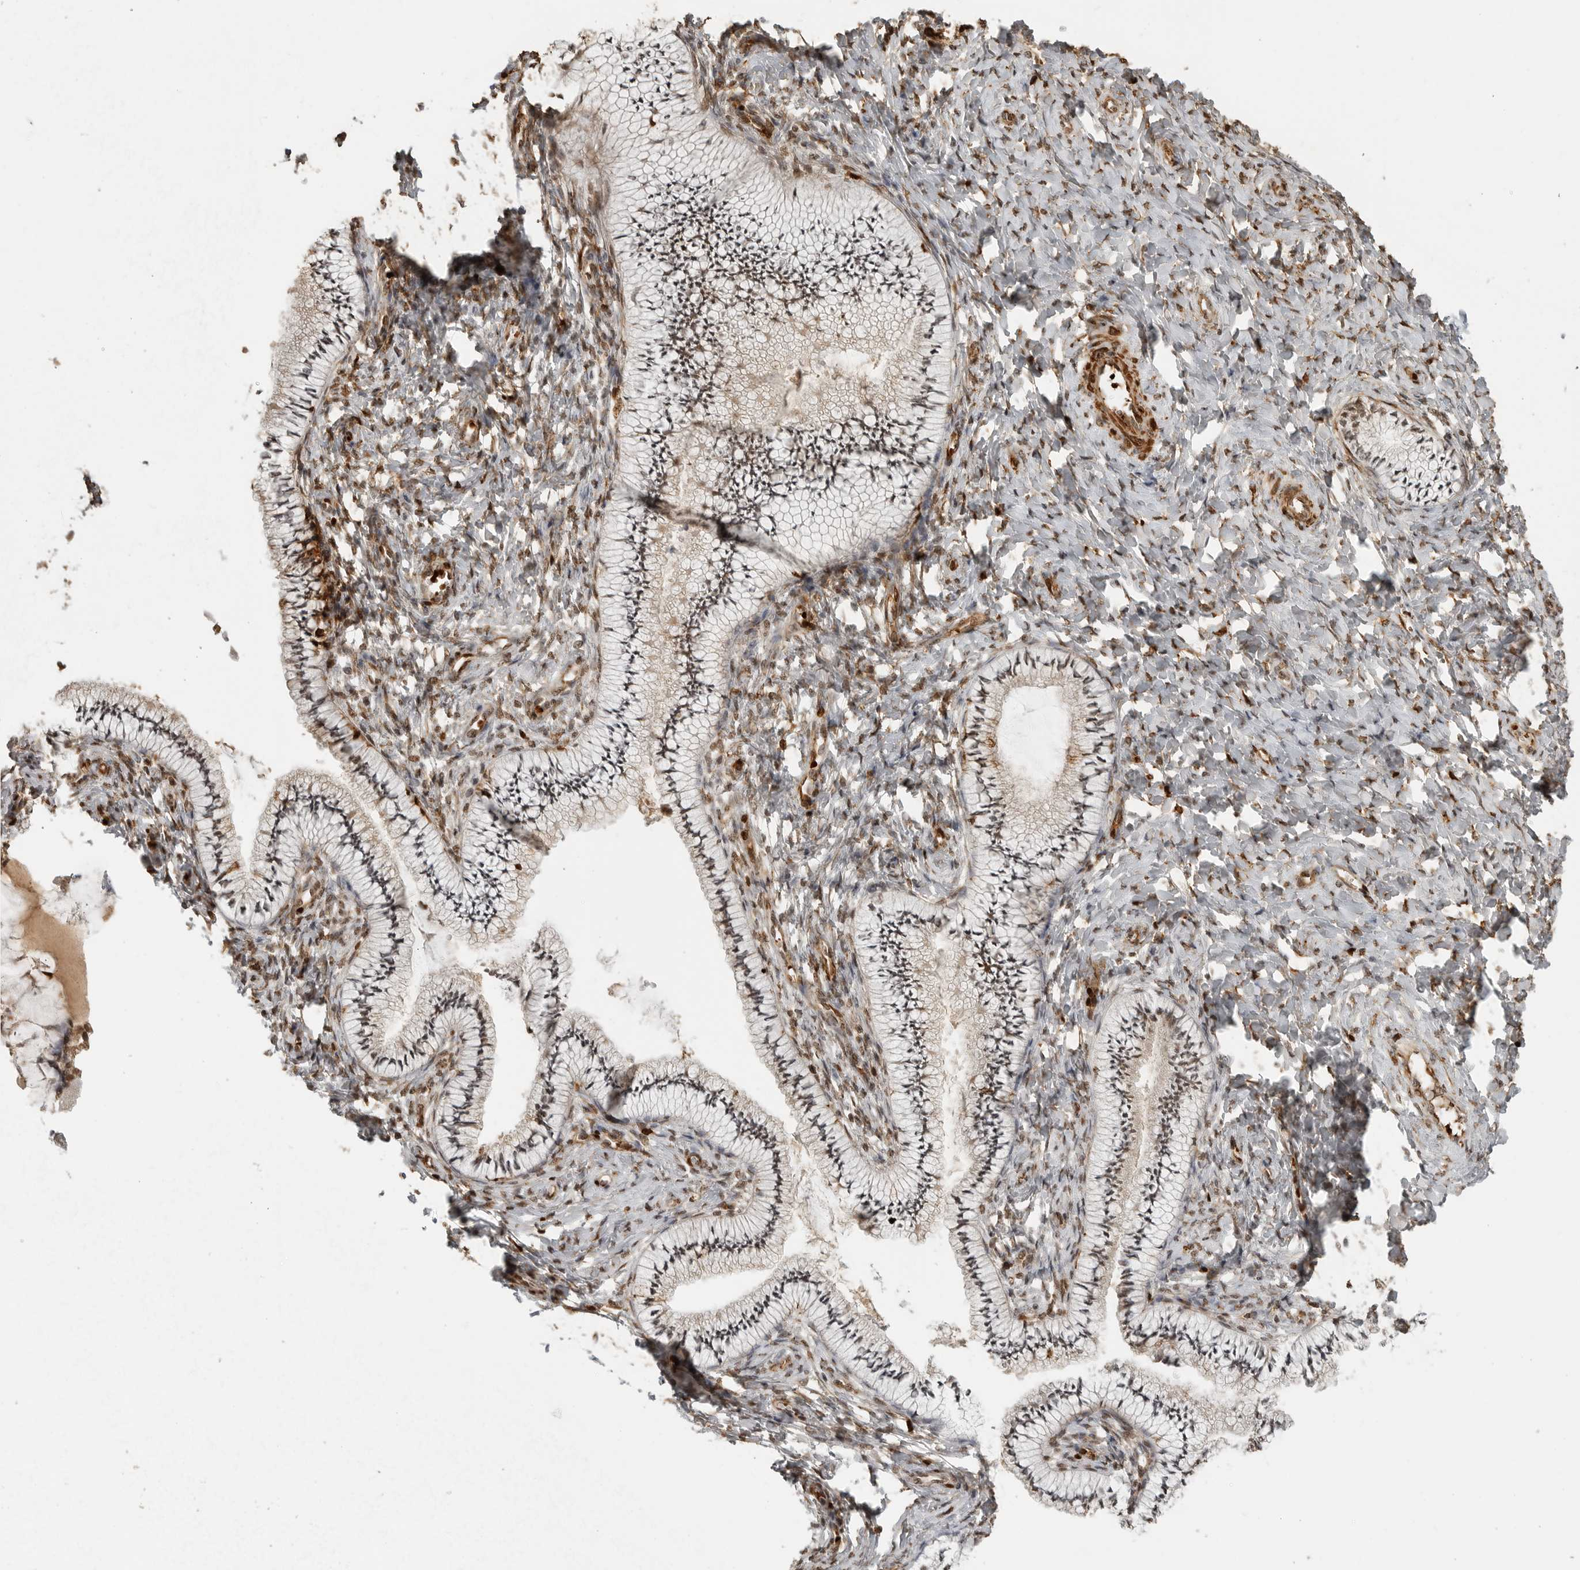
{"staining": {"intensity": "weak", "quantity": "25%-75%", "location": "nuclear"}, "tissue": "cervix", "cell_type": "Glandular cells", "image_type": "normal", "snomed": [{"axis": "morphology", "description": "Normal tissue, NOS"}, {"axis": "topography", "description": "Cervix"}], "caption": "Protein staining of unremarkable cervix demonstrates weak nuclear staining in approximately 25%-75% of glandular cells.", "gene": "CLOCK", "patient": {"sex": "female", "age": 36}}